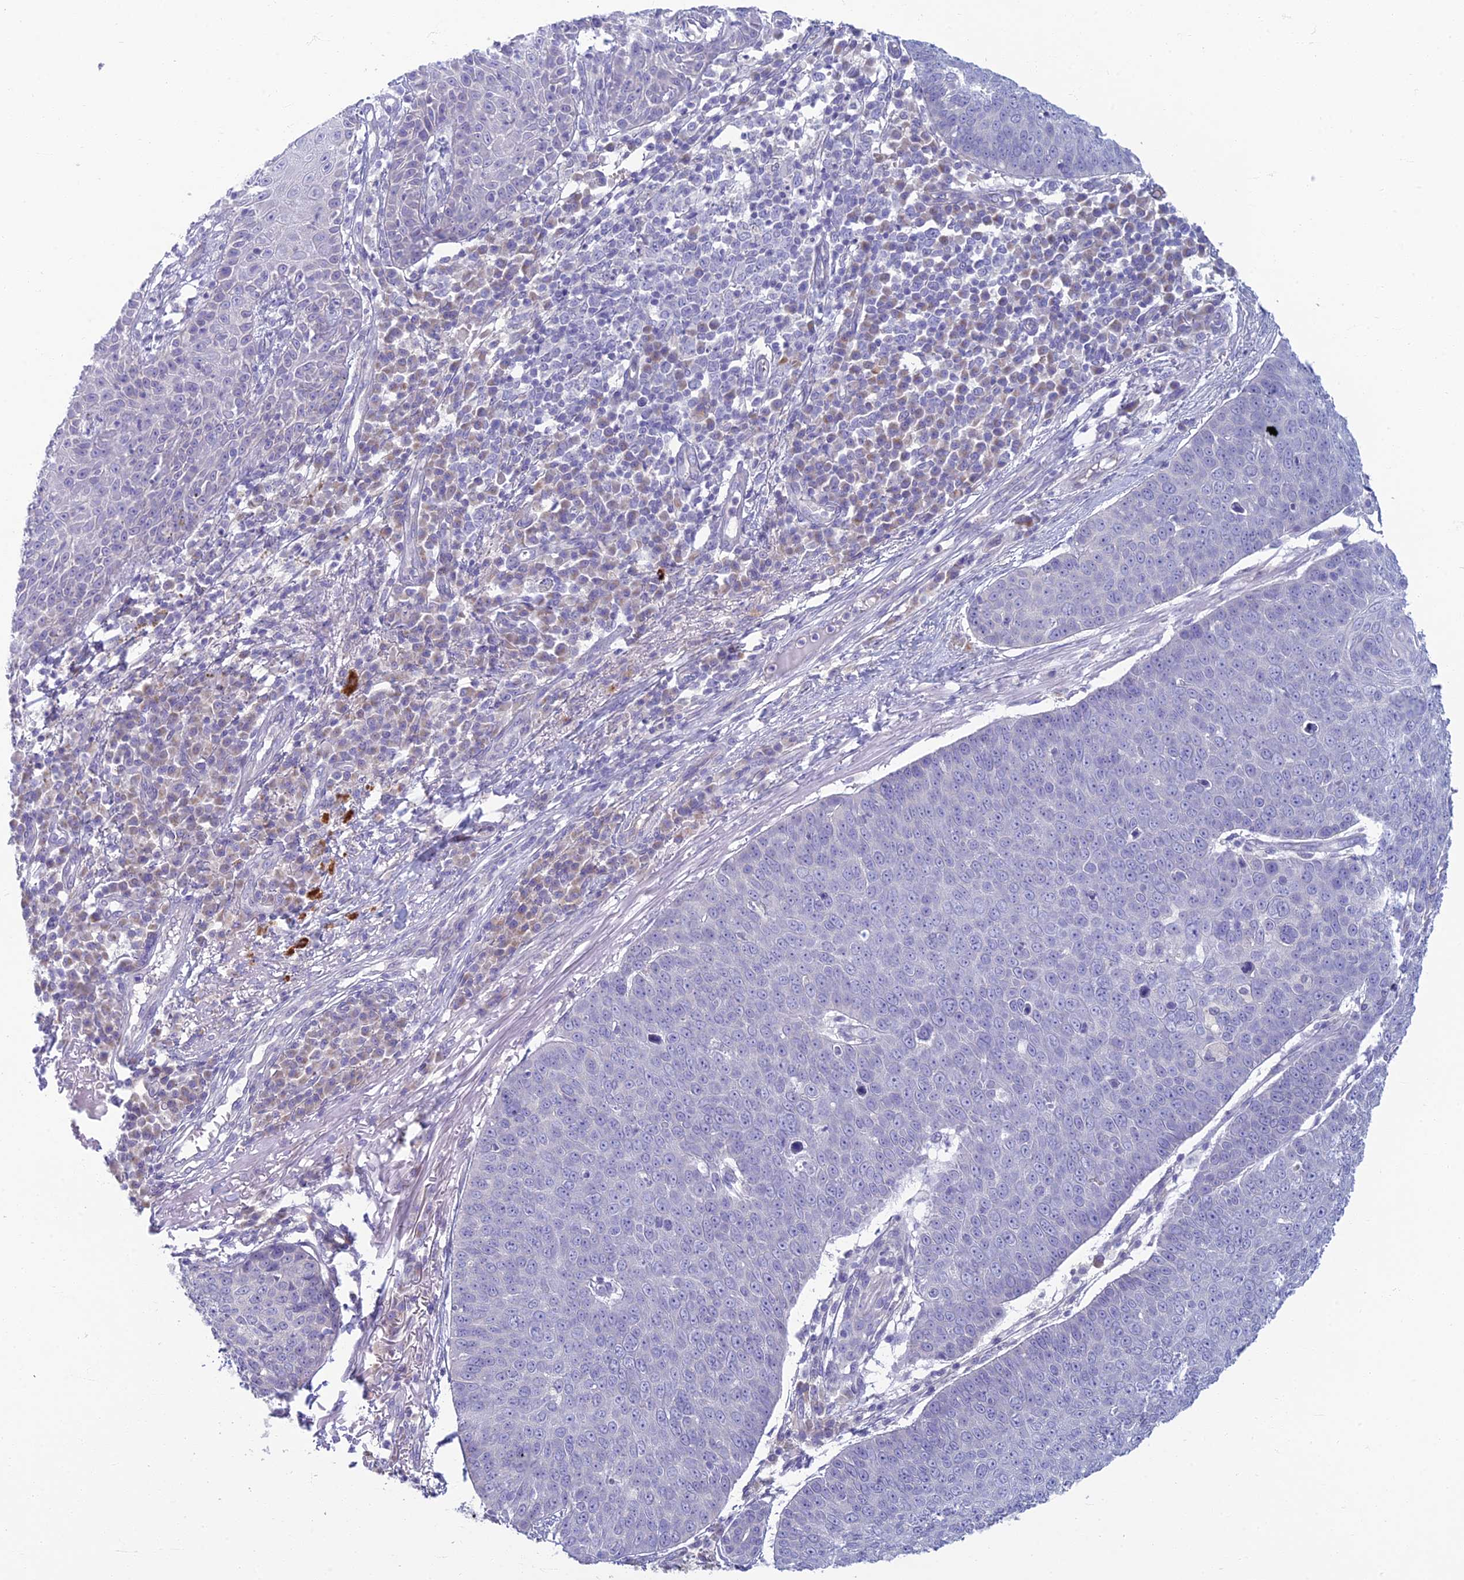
{"staining": {"intensity": "negative", "quantity": "none", "location": "none"}, "tissue": "skin cancer", "cell_type": "Tumor cells", "image_type": "cancer", "snomed": [{"axis": "morphology", "description": "Squamous cell carcinoma, NOS"}, {"axis": "topography", "description": "Skin"}], "caption": "The immunohistochemistry (IHC) image has no significant expression in tumor cells of skin squamous cell carcinoma tissue.", "gene": "SLC25A41", "patient": {"sex": "male", "age": 71}}